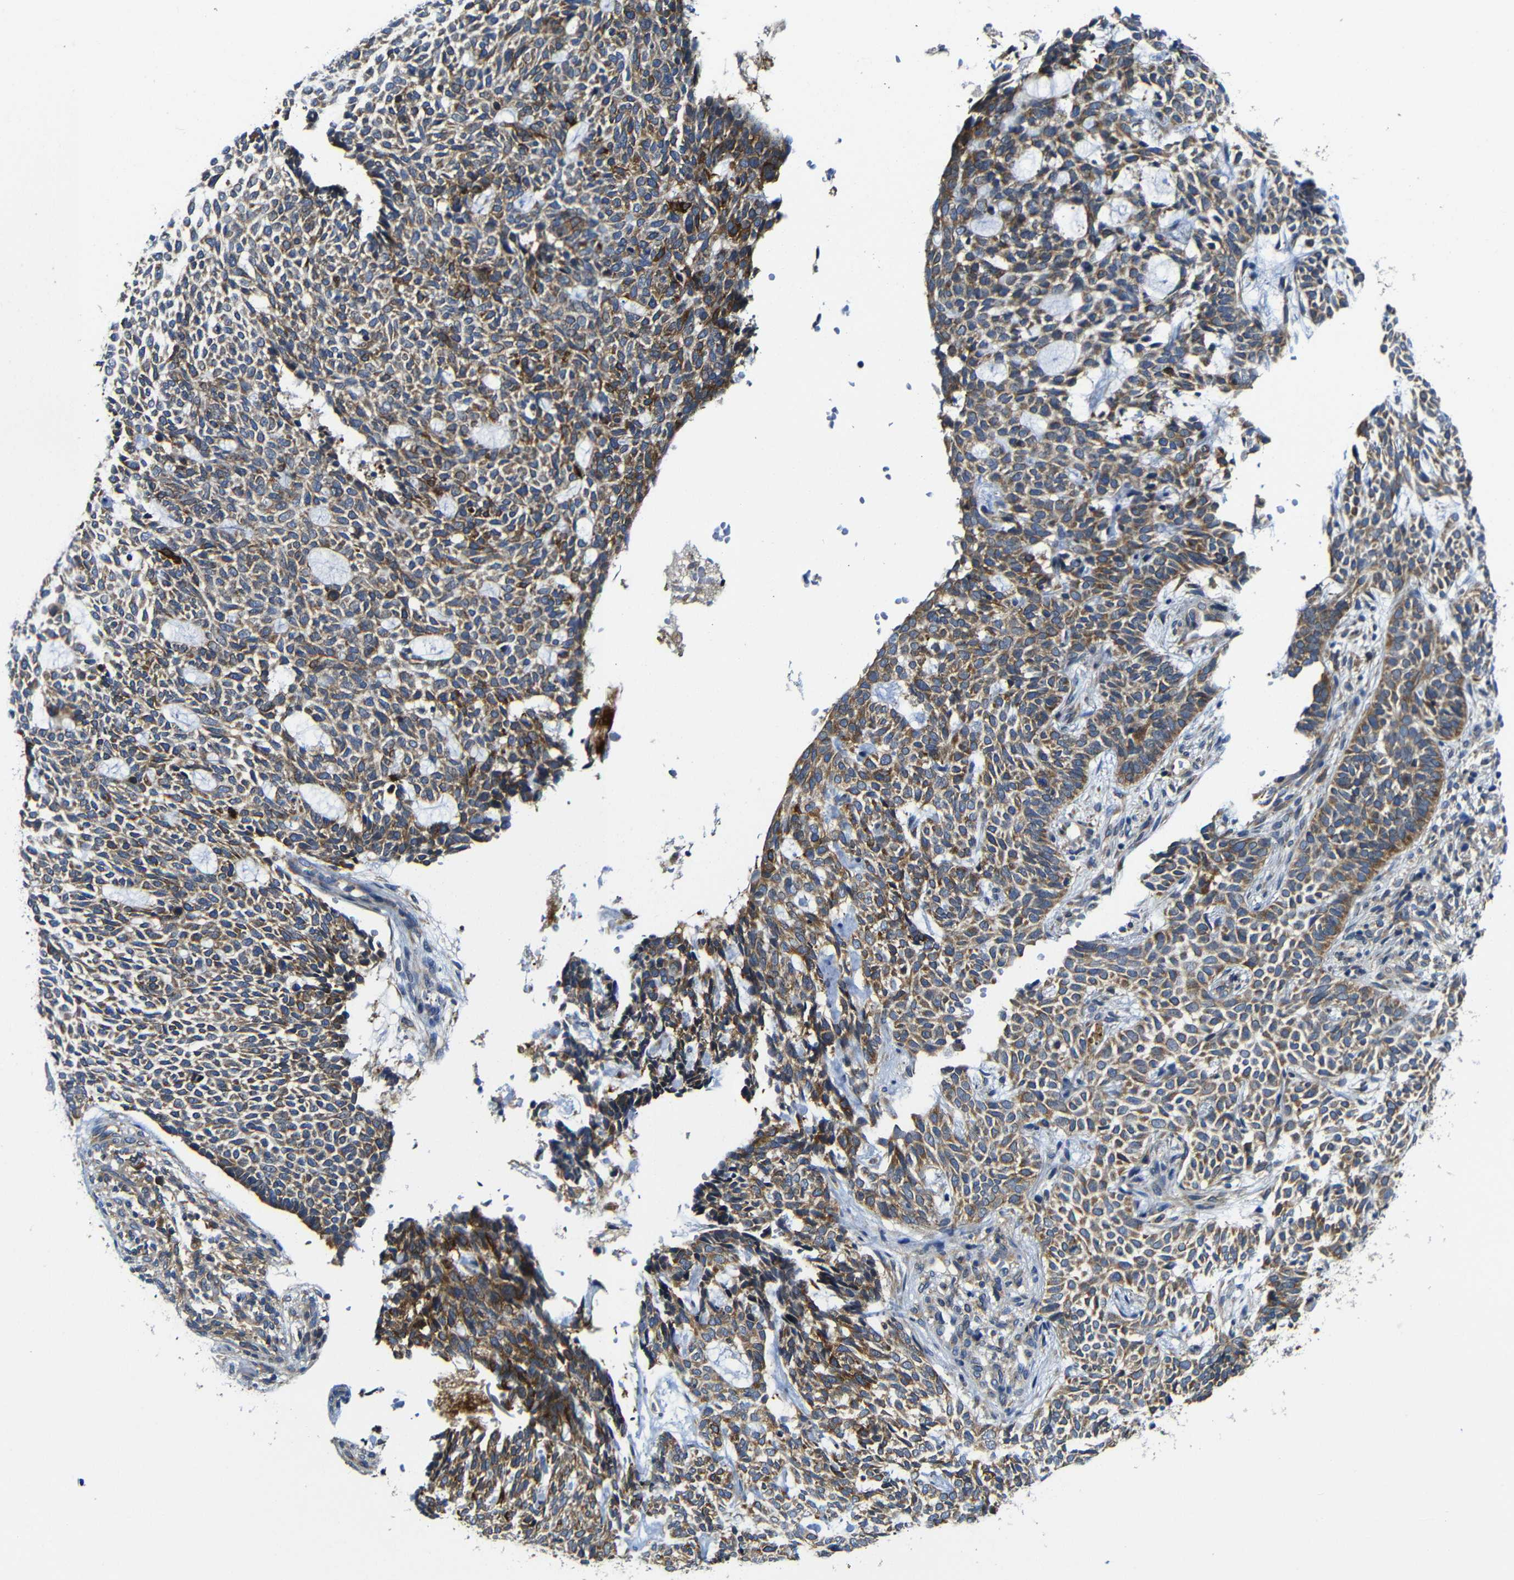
{"staining": {"intensity": "moderate", "quantity": ">75%", "location": "cytoplasmic/membranous"}, "tissue": "skin cancer", "cell_type": "Tumor cells", "image_type": "cancer", "snomed": [{"axis": "morphology", "description": "Basal cell carcinoma"}, {"axis": "topography", "description": "Skin"}], "caption": "A brown stain shows moderate cytoplasmic/membranous expression of a protein in human basal cell carcinoma (skin) tumor cells.", "gene": "CLCC1", "patient": {"sex": "male", "age": 87}}